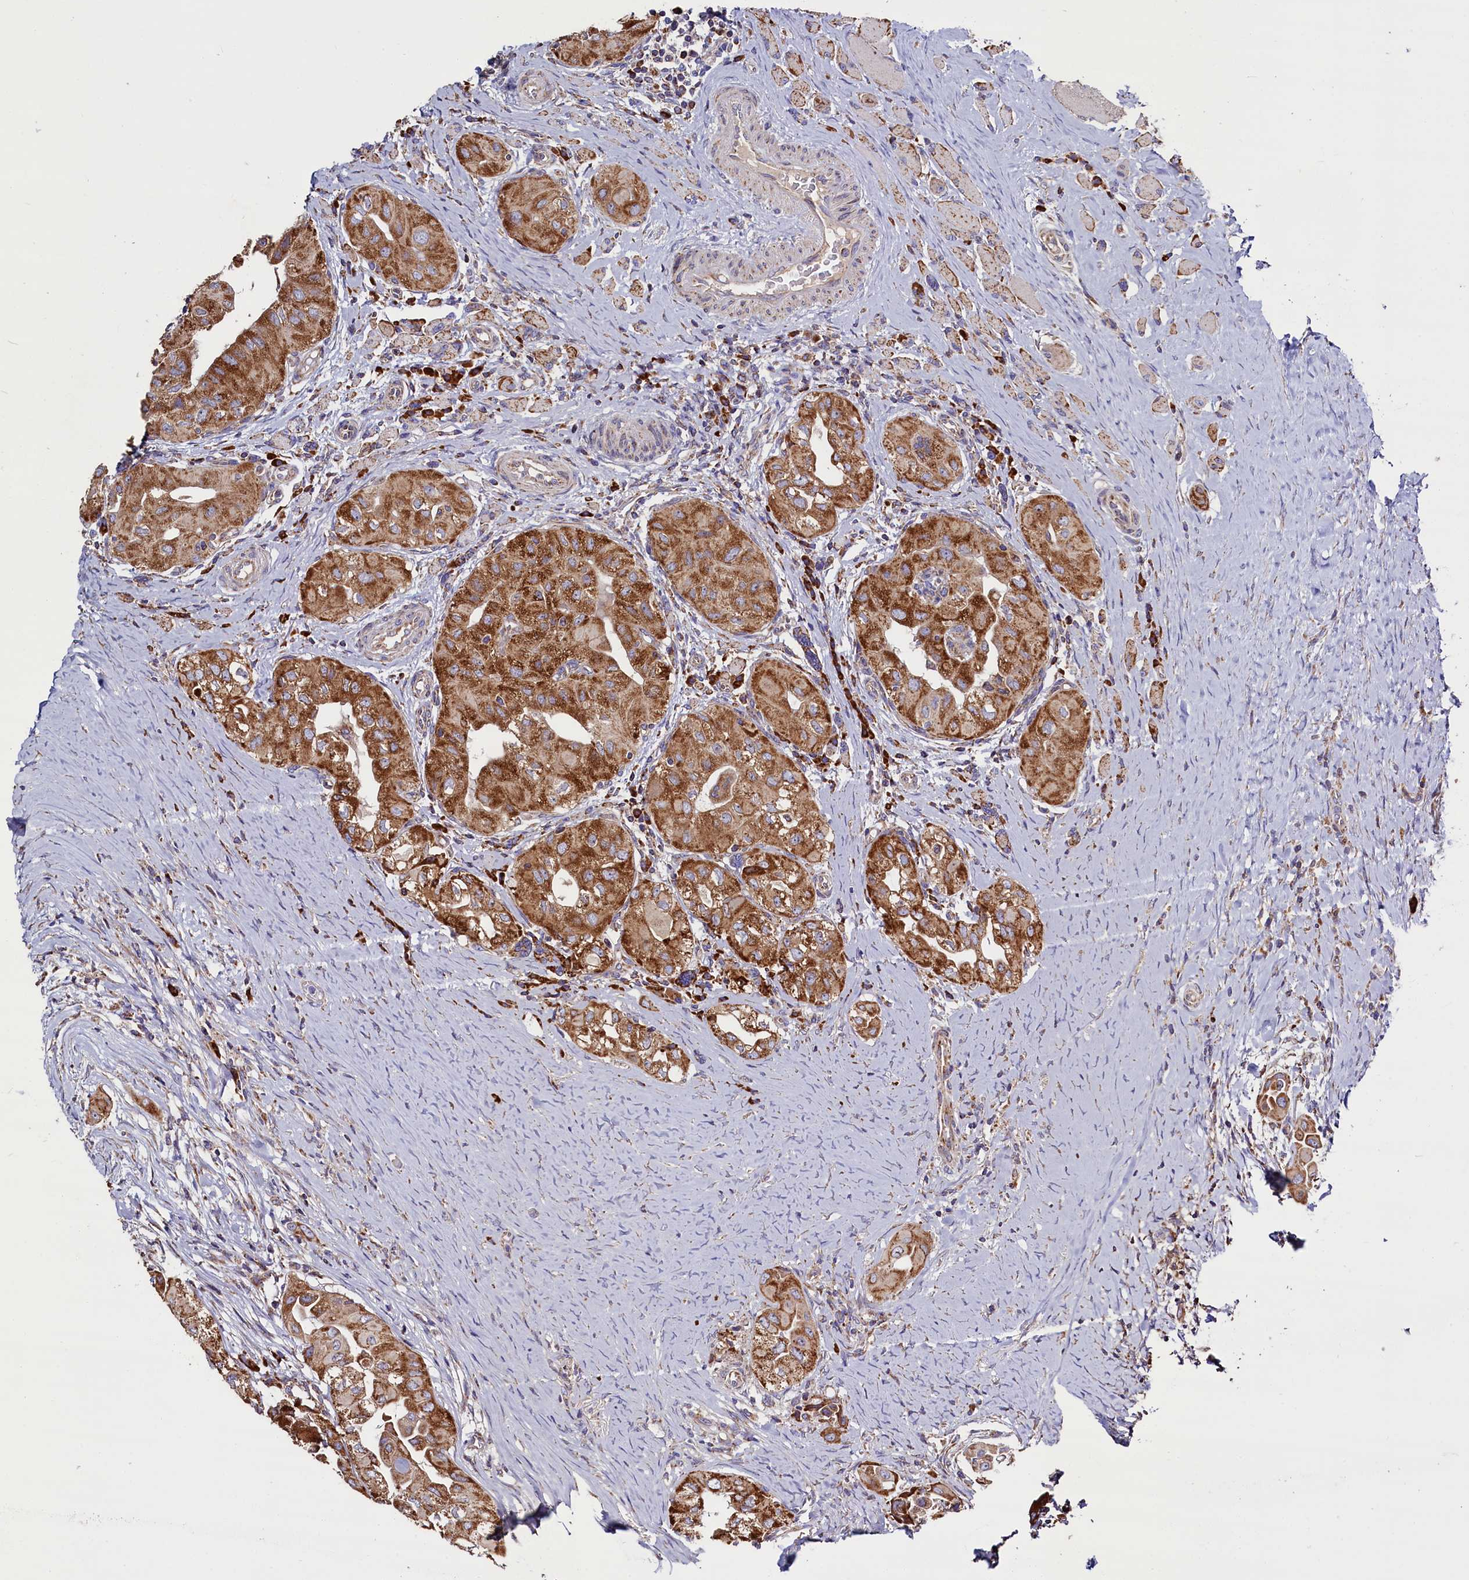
{"staining": {"intensity": "strong", "quantity": ">75%", "location": "cytoplasmic/membranous"}, "tissue": "thyroid cancer", "cell_type": "Tumor cells", "image_type": "cancer", "snomed": [{"axis": "morphology", "description": "Papillary adenocarcinoma, NOS"}, {"axis": "topography", "description": "Thyroid gland"}], "caption": "Strong cytoplasmic/membranous expression is appreciated in about >75% of tumor cells in thyroid cancer. (IHC, brightfield microscopy, high magnification).", "gene": "ZSWIM1", "patient": {"sex": "female", "age": 59}}